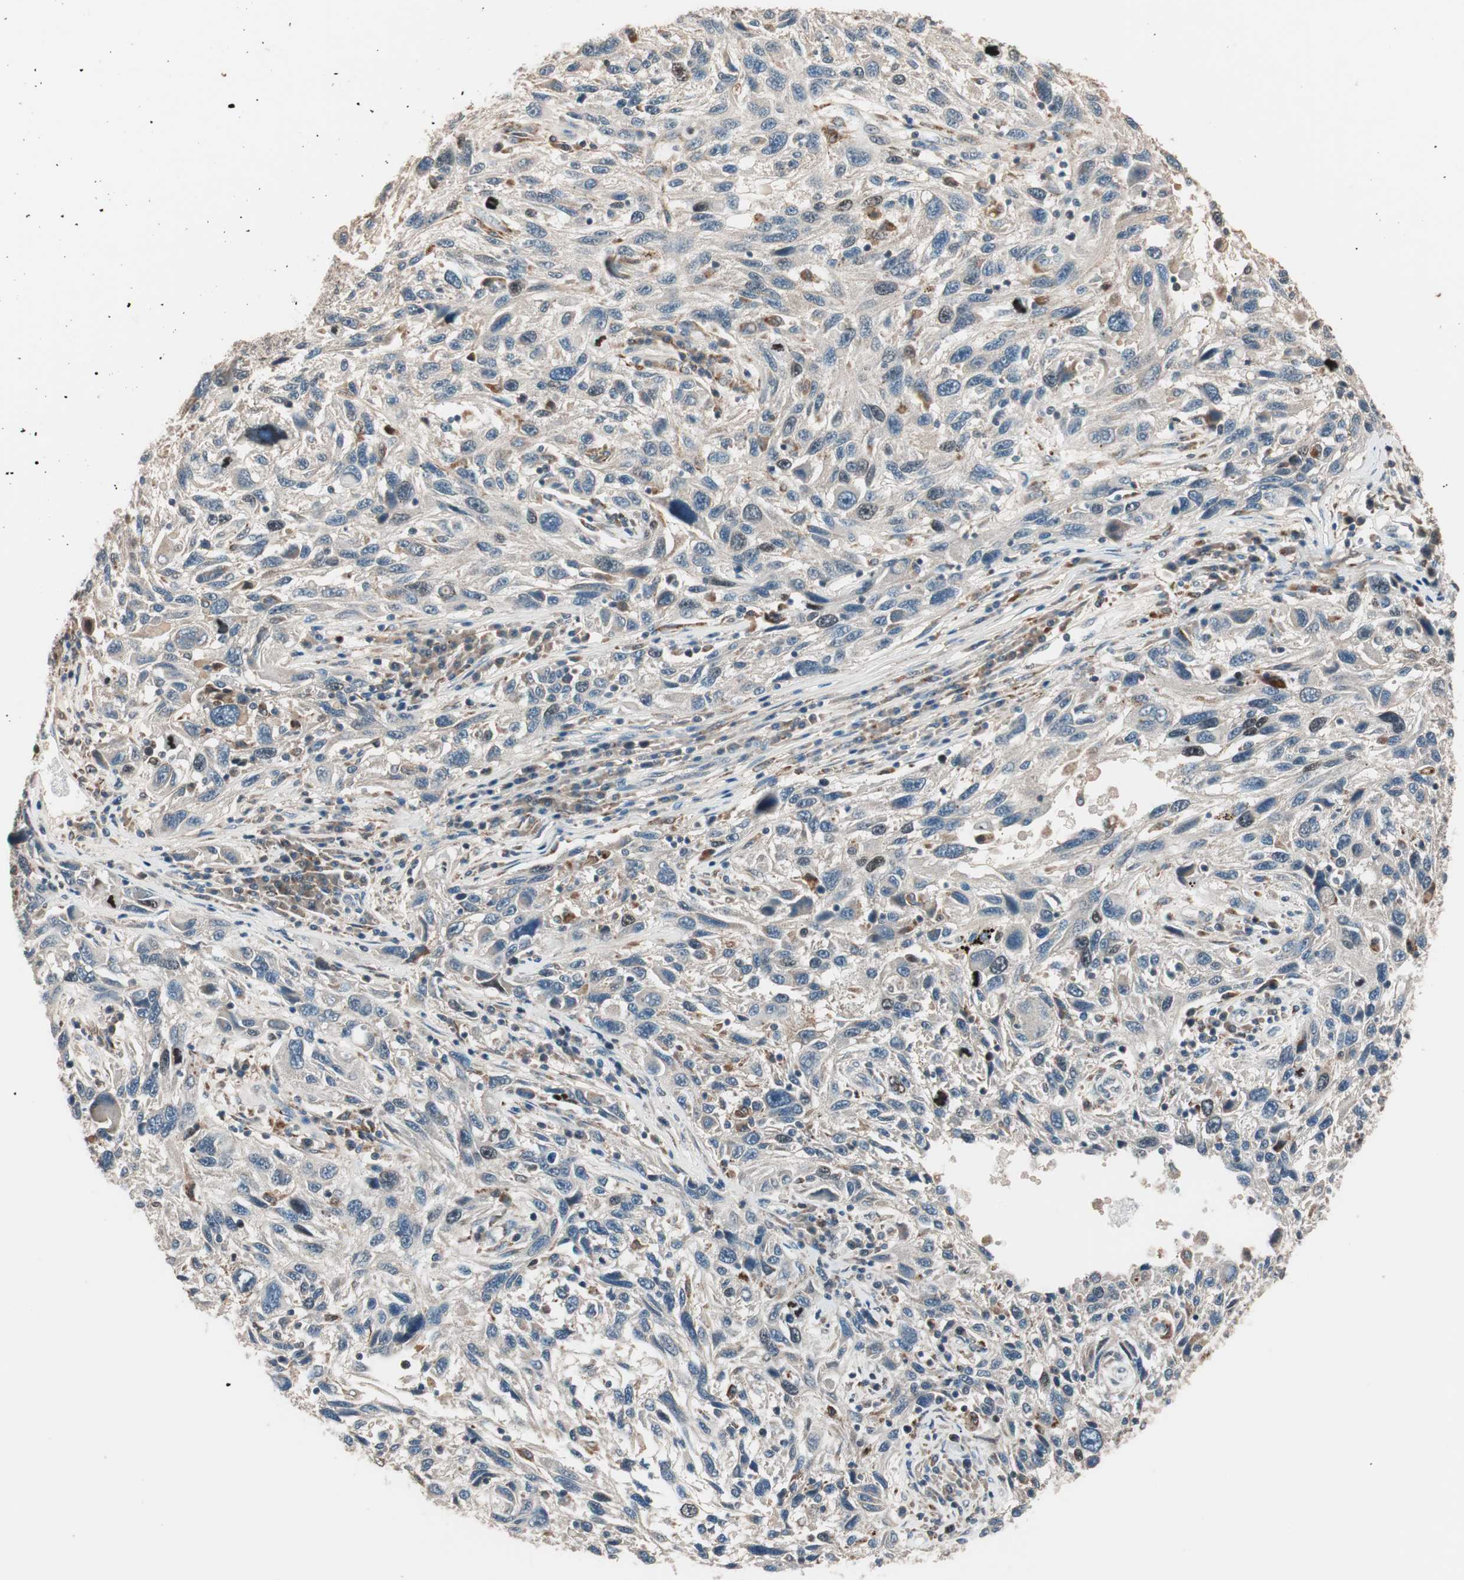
{"staining": {"intensity": "weak", "quantity": "25%-75%", "location": "cytoplasmic/membranous"}, "tissue": "melanoma", "cell_type": "Tumor cells", "image_type": "cancer", "snomed": [{"axis": "morphology", "description": "Malignant melanoma, NOS"}, {"axis": "topography", "description": "Skin"}], "caption": "Protein expression analysis of malignant melanoma shows weak cytoplasmic/membranous expression in approximately 25%-75% of tumor cells.", "gene": "NFRKB", "patient": {"sex": "male", "age": 53}}